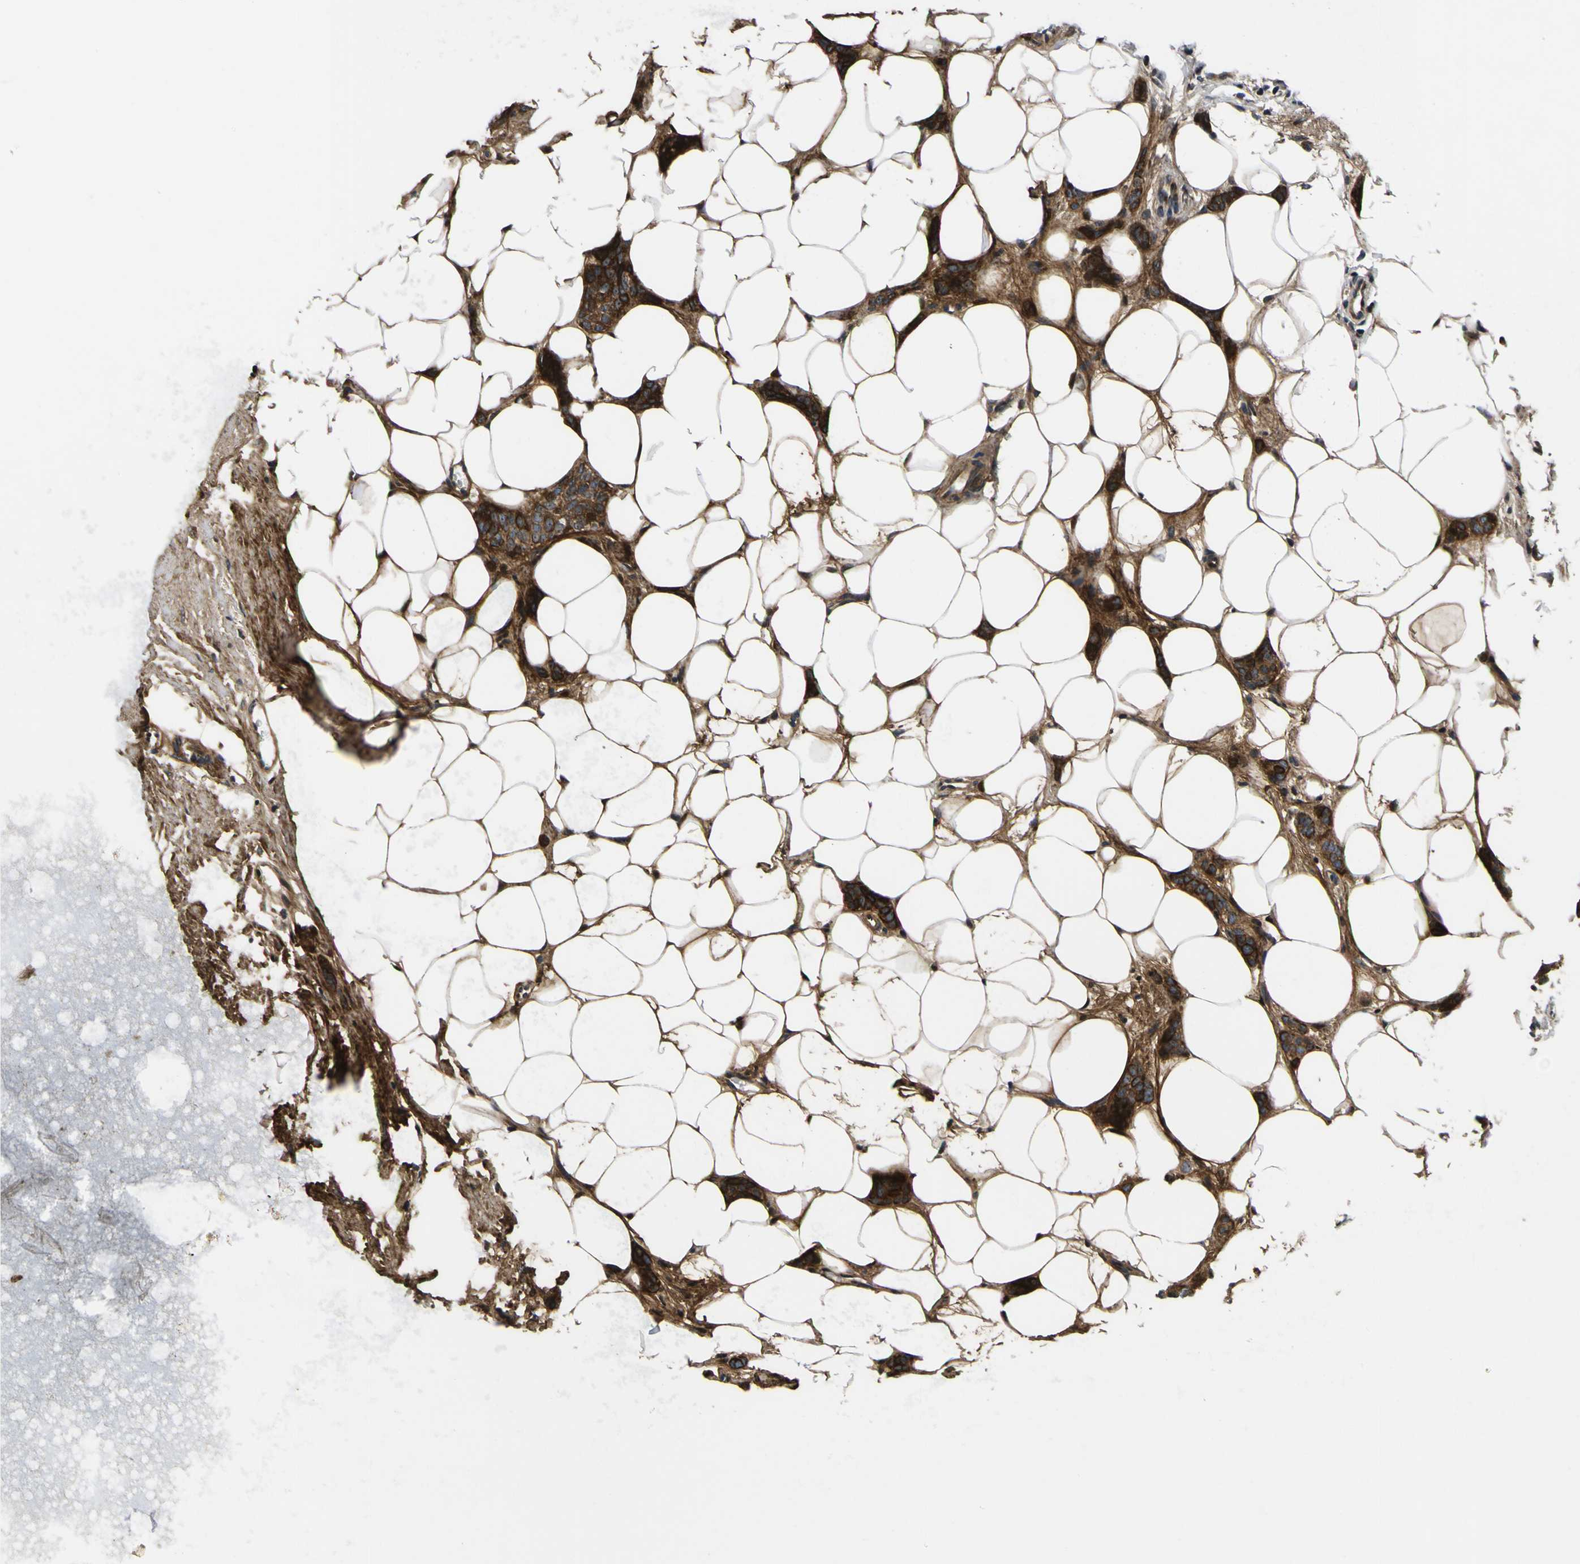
{"staining": {"intensity": "strong", "quantity": ">75%", "location": "cytoplasmic/membranous"}, "tissue": "breast cancer", "cell_type": "Tumor cells", "image_type": "cancer", "snomed": [{"axis": "morphology", "description": "Lobular carcinoma"}, {"axis": "topography", "description": "Skin"}, {"axis": "topography", "description": "Breast"}], "caption": "Immunohistochemical staining of breast cancer (lobular carcinoma) exhibits high levels of strong cytoplasmic/membranous protein staining in approximately >75% of tumor cells.", "gene": "LRP4", "patient": {"sex": "female", "age": 46}}